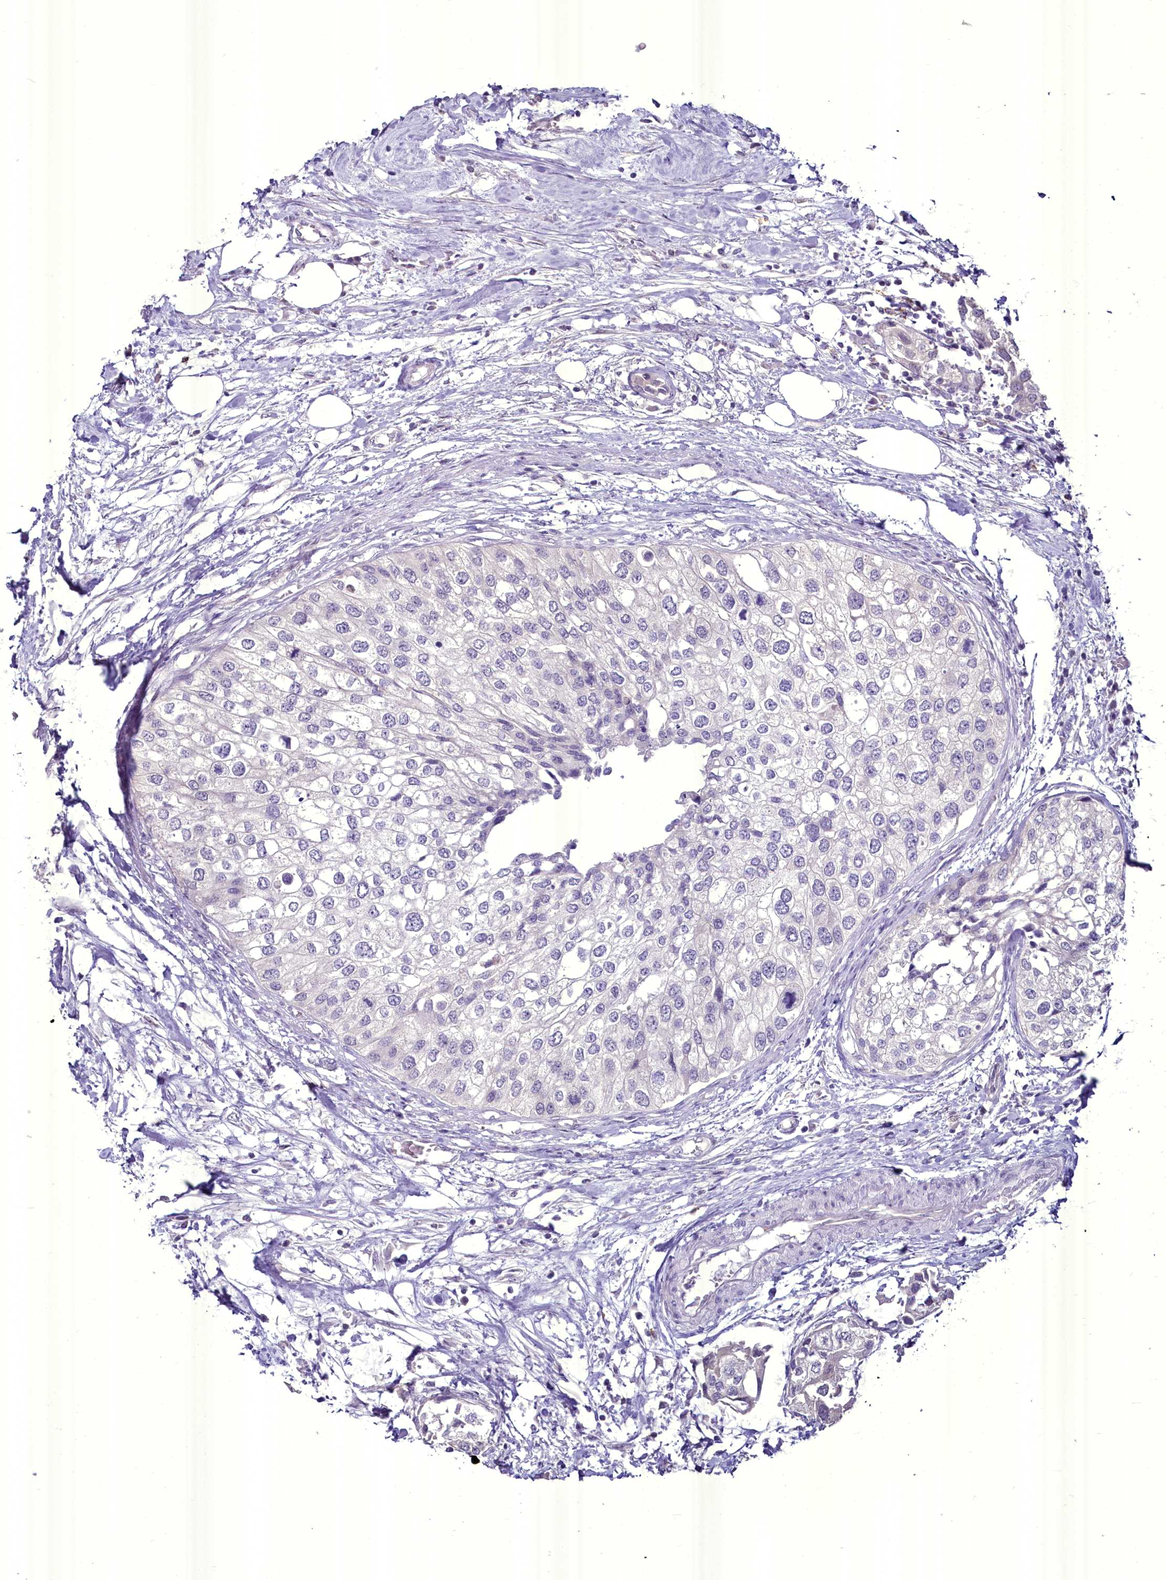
{"staining": {"intensity": "negative", "quantity": "none", "location": "none"}, "tissue": "urothelial cancer", "cell_type": "Tumor cells", "image_type": "cancer", "snomed": [{"axis": "morphology", "description": "Urothelial carcinoma, High grade"}, {"axis": "topography", "description": "Urinary bladder"}], "caption": "High-grade urothelial carcinoma was stained to show a protein in brown. There is no significant positivity in tumor cells. Brightfield microscopy of immunohistochemistry stained with DAB (brown) and hematoxylin (blue), captured at high magnification.", "gene": "BANK1", "patient": {"sex": "male", "age": 64}}